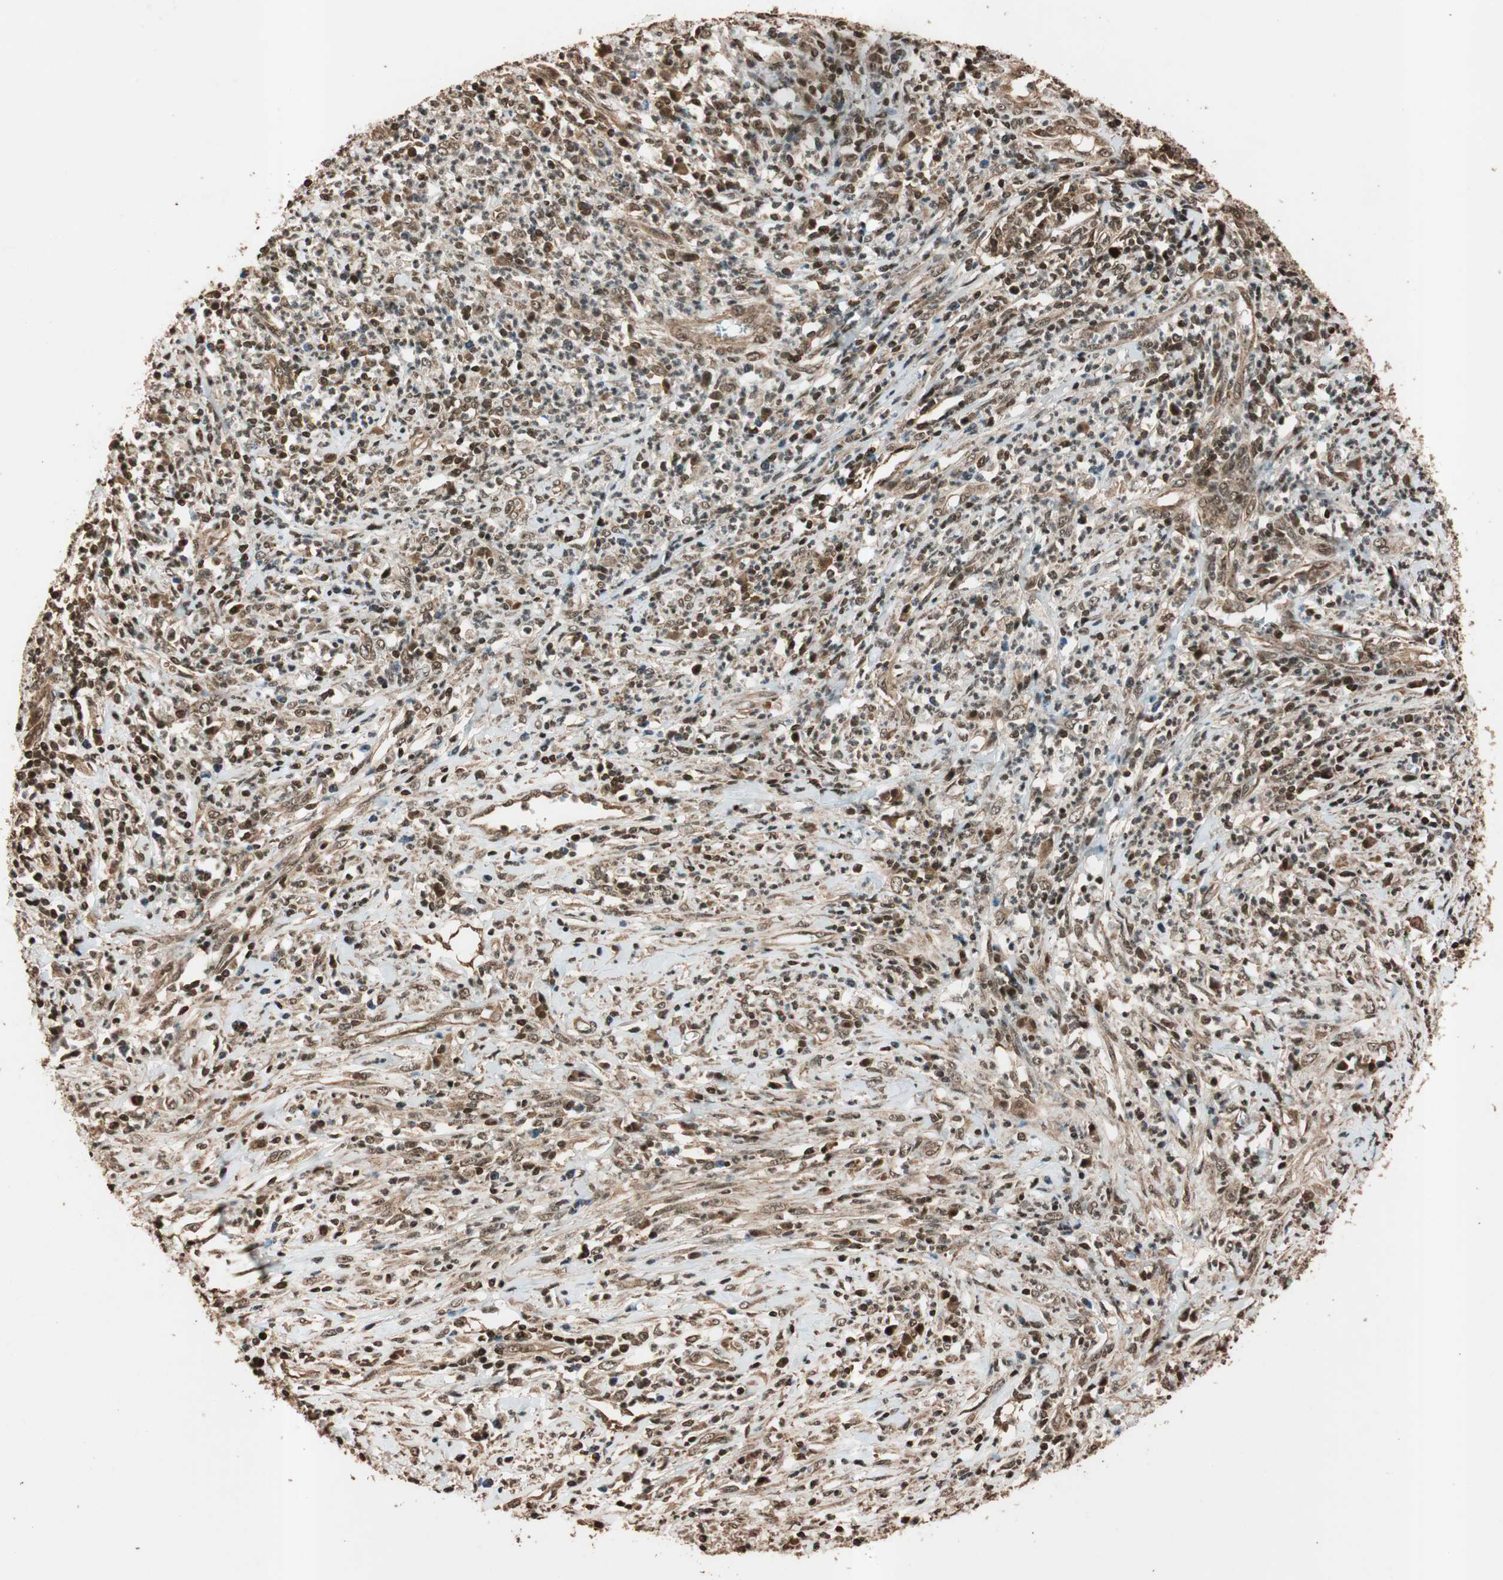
{"staining": {"intensity": "moderate", "quantity": ">75%", "location": "cytoplasmic/membranous"}, "tissue": "cervical cancer", "cell_type": "Tumor cells", "image_type": "cancer", "snomed": [{"axis": "morphology", "description": "Squamous cell carcinoma, NOS"}, {"axis": "topography", "description": "Cervix"}], "caption": "Cervical cancer tissue displays moderate cytoplasmic/membranous staining in about >75% of tumor cells, visualized by immunohistochemistry.", "gene": "ALKBH5", "patient": {"sex": "female", "age": 32}}